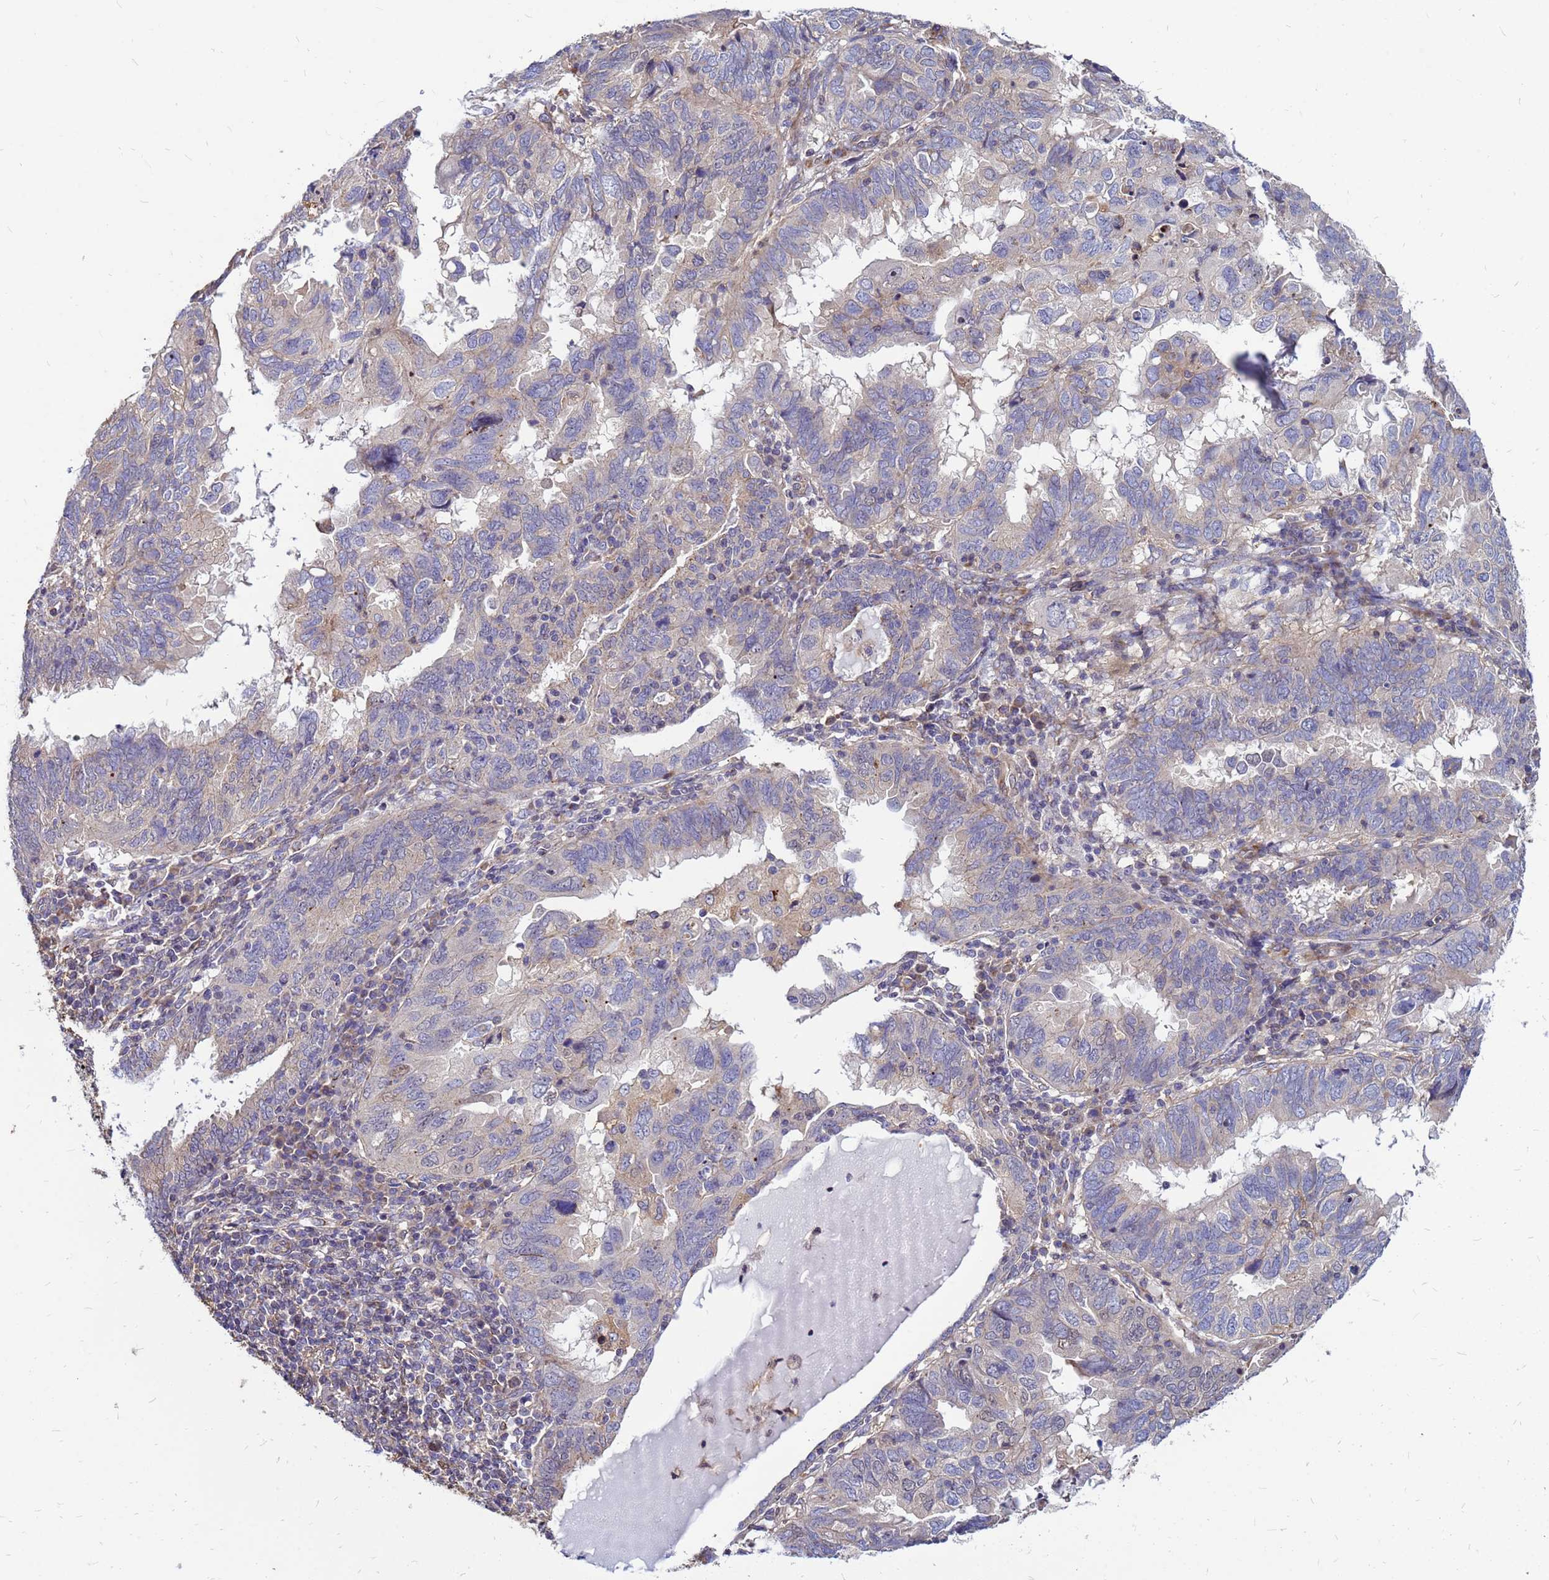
{"staining": {"intensity": "weak", "quantity": "25%-75%", "location": "cytoplasmic/membranous"}, "tissue": "endometrial cancer", "cell_type": "Tumor cells", "image_type": "cancer", "snomed": [{"axis": "morphology", "description": "Adenocarcinoma, NOS"}, {"axis": "topography", "description": "Uterus"}], "caption": "The photomicrograph reveals a brown stain indicating the presence of a protein in the cytoplasmic/membranous of tumor cells in adenocarcinoma (endometrial).", "gene": "MOB2", "patient": {"sex": "female", "age": 77}}